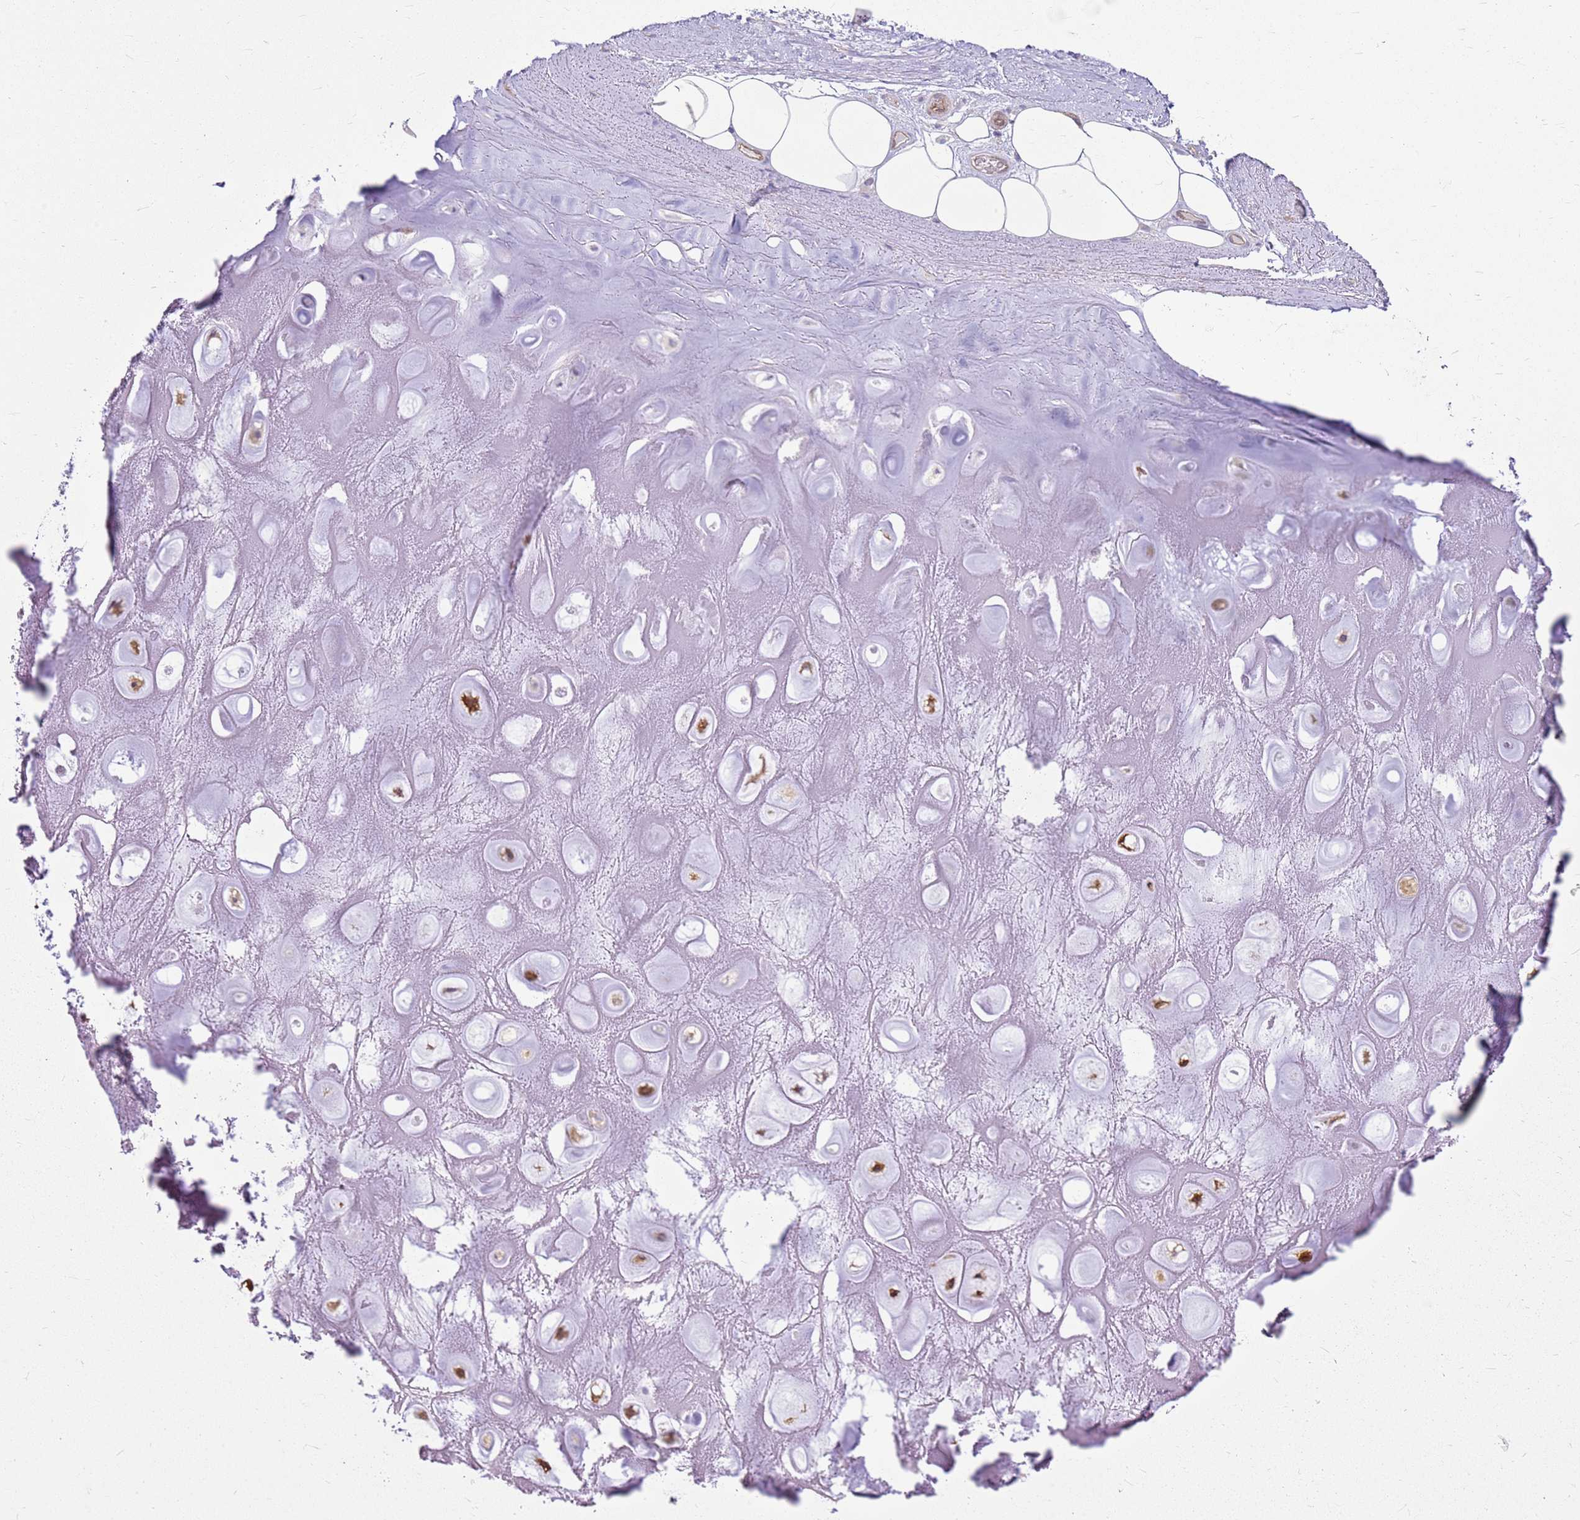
{"staining": {"intensity": "negative", "quantity": "none", "location": "none"}, "tissue": "adipose tissue", "cell_type": "Adipocytes", "image_type": "normal", "snomed": [{"axis": "morphology", "description": "Normal tissue, NOS"}, {"axis": "topography", "description": "Cartilage tissue"}], "caption": "Immunohistochemistry image of normal human adipose tissue stained for a protein (brown), which shows no staining in adipocytes.", "gene": "HSPB1", "patient": {"sex": "male", "age": 81}}